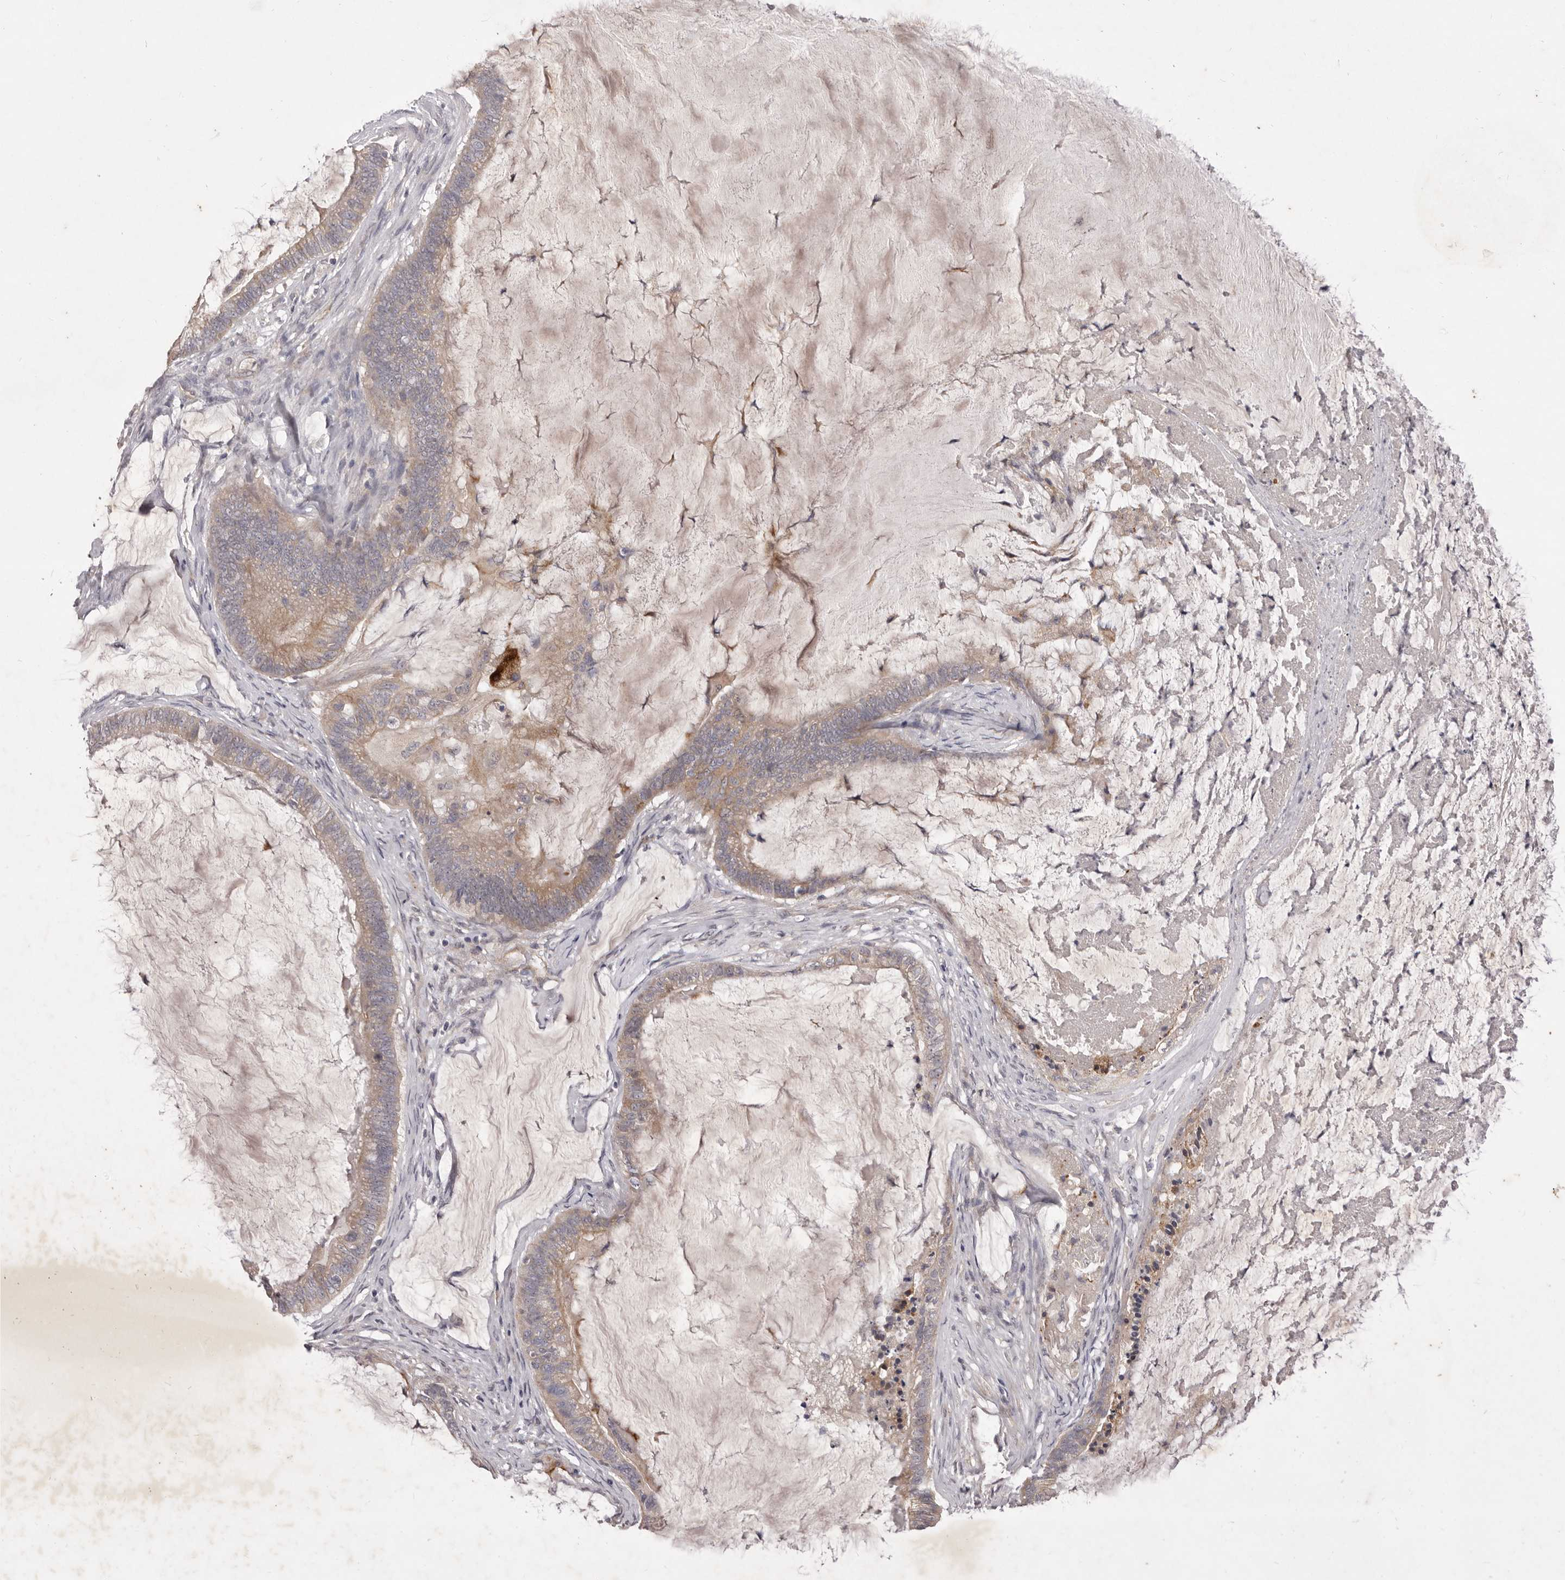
{"staining": {"intensity": "weak", "quantity": ">75%", "location": "cytoplasmic/membranous"}, "tissue": "ovarian cancer", "cell_type": "Tumor cells", "image_type": "cancer", "snomed": [{"axis": "morphology", "description": "Cystadenocarcinoma, mucinous, NOS"}, {"axis": "topography", "description": "Ovary"}], "caption": "The histopathology image demonstrates a brown stain indicating the presence of a protein in the cytoplasmic/membranous of tumor cells in ovarian cancer.", "gene": "PNRC1", "patient": {"sex": "female", "age": 61}}